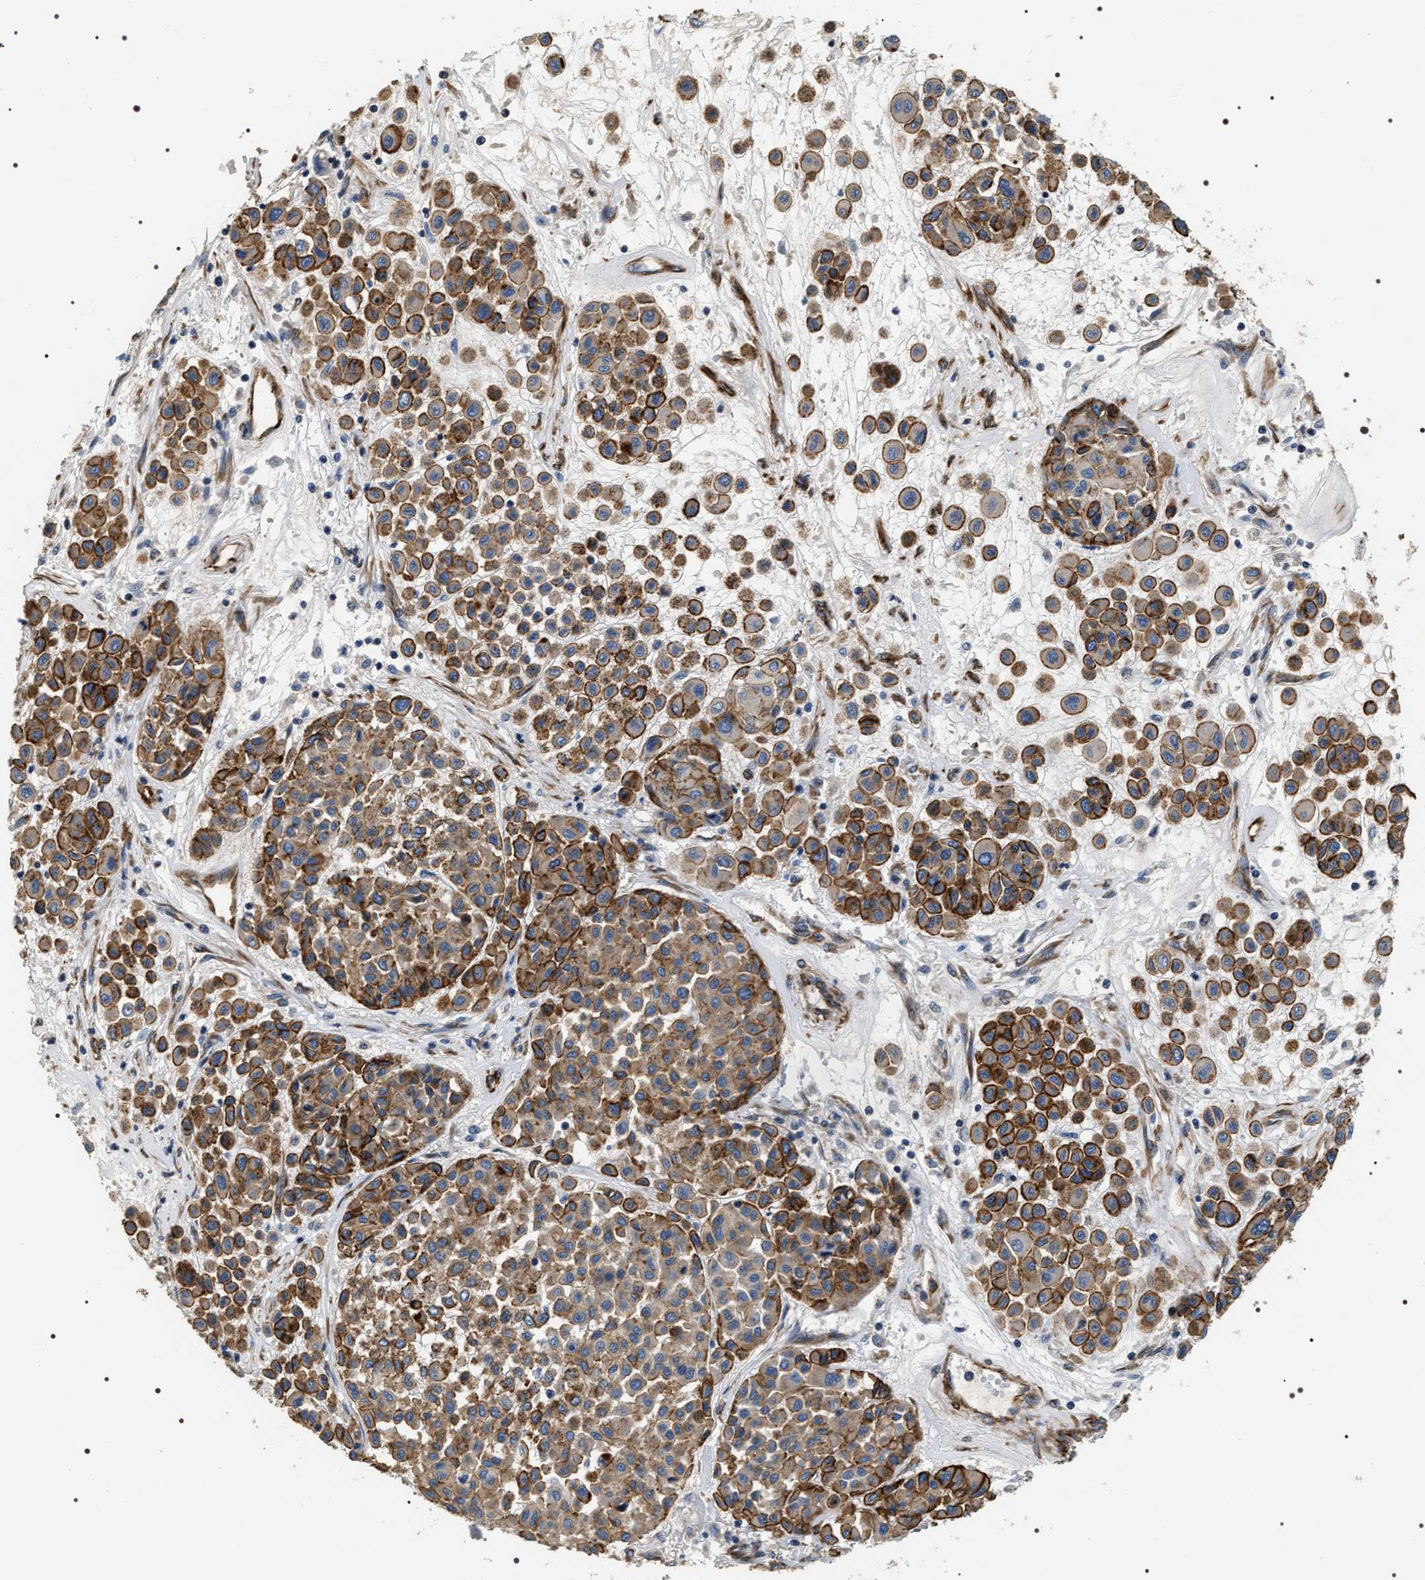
{"staining": {"intensity": "moderate", "quantity": "25%-75%", "location": "cytoplasmic/membranous"}, "tissue": "melanoma", "cell_type": "Tumor cells", "image_type": "cancer", "snomed": [{"axis": "morphology", "description": "Malignant melanoma, Metastatic site"}, {"axis": "topography", "description": "Soft tissue"}], "caption": "The image reveals a brown stain indicating the presence of a protein in the cytoplasmic/membranous of tumor cells in melanoma.", "gene": "ZC3HAV1L", "patient": {"sex": "male", "age": 41}}